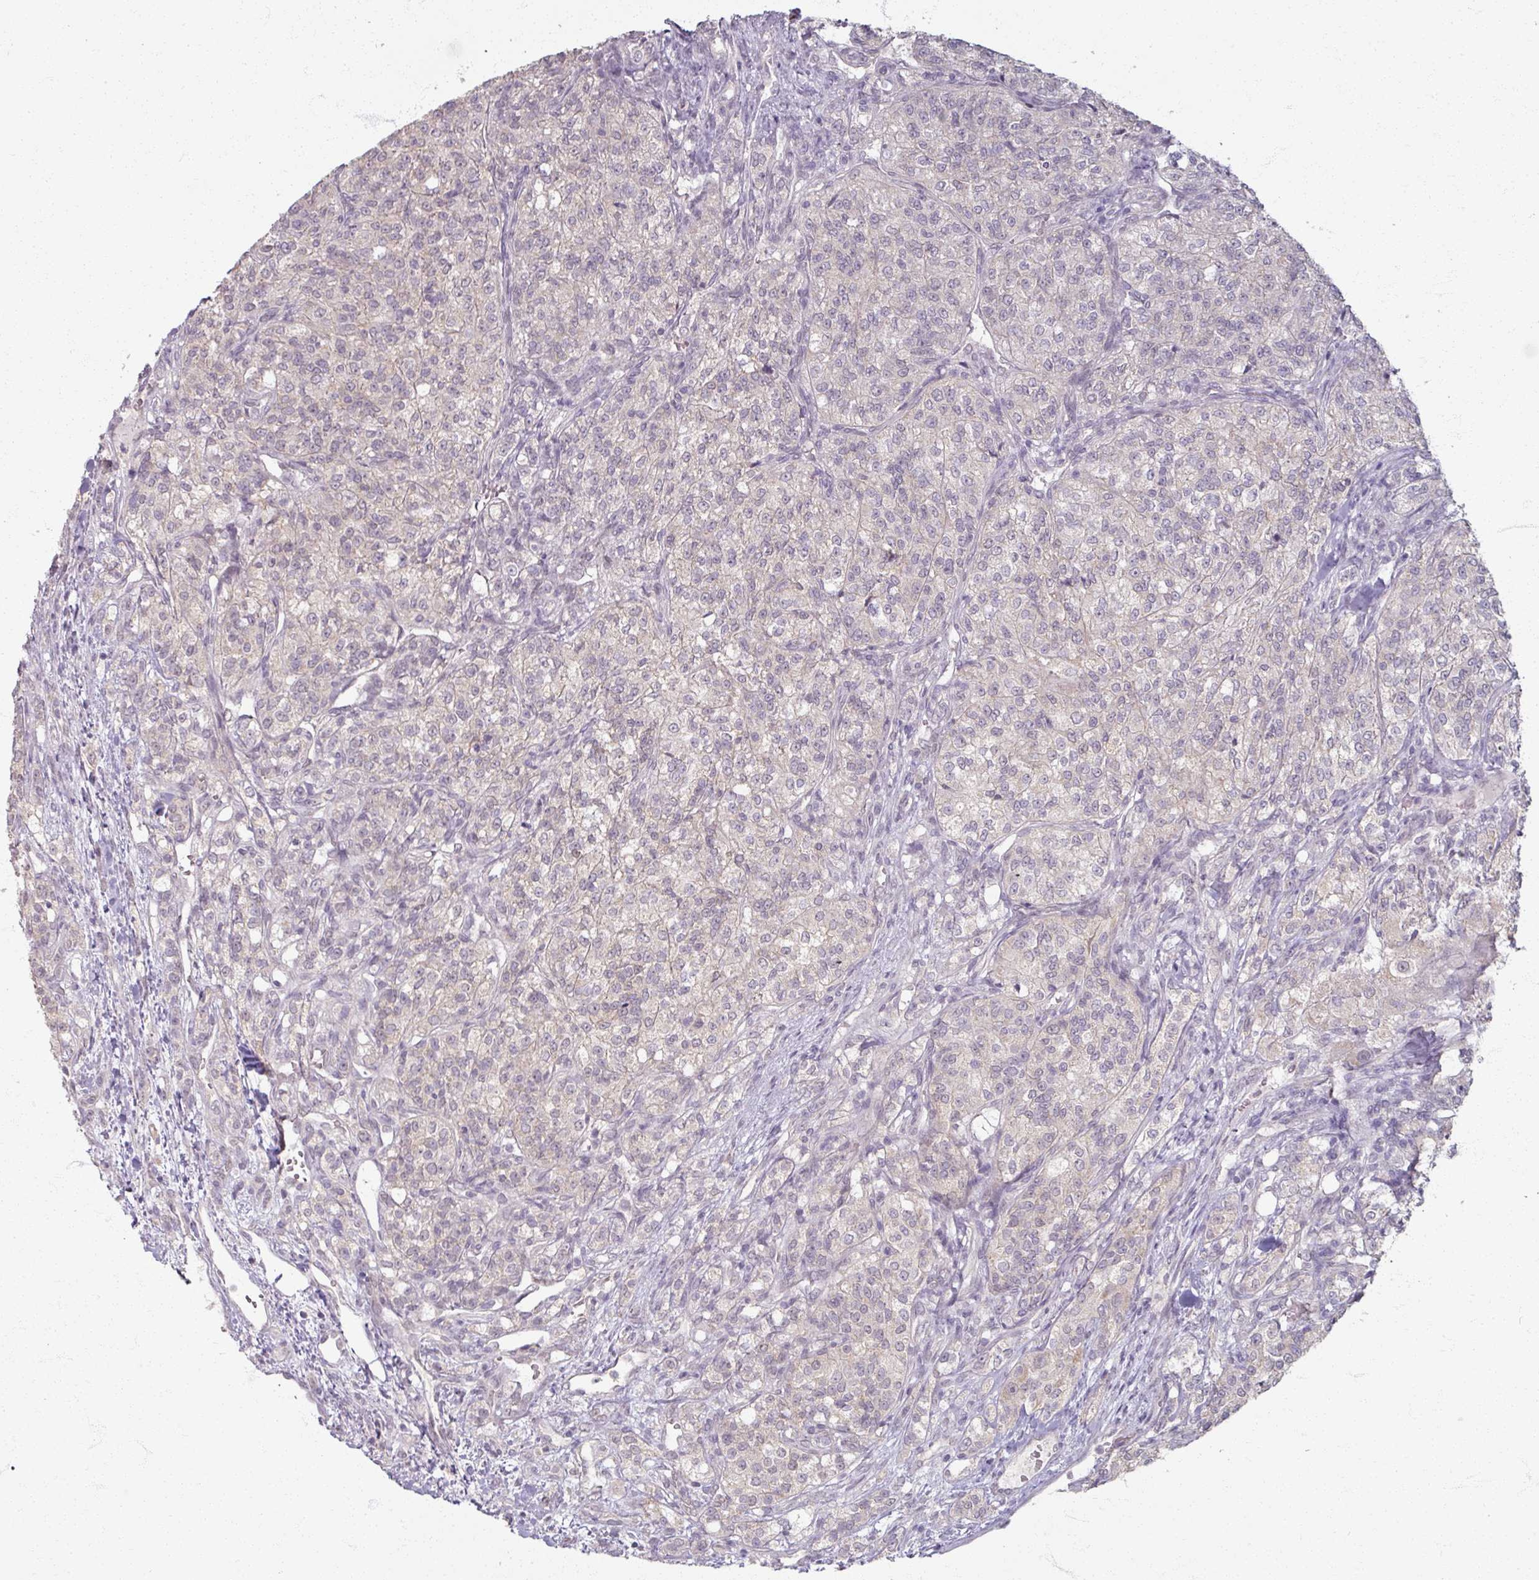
{"staining": {"intensity": "negative", "quantity": "none", "location": "none"}, "tissue": "renal cancer", "cell_type": "Tumor cells", "image_type": "cancer", "snomed": [{"axis": "morphology", "description": "Adenocarcinoma, NOS"}, {"axis": "topography", "description": "Kidney"}], "caption": "Immunohistochemistry (IHC) micrograph of human renal cancer (adenocarcinoma) stained for a protein (brown), which displays no positivity in tumor cells. The staining is performed using DAB brown chromogen with nuclei counter-stained in using hematoxylin.", "gene": "SOX11", "patient": {"sex": "female", "age": 63}}